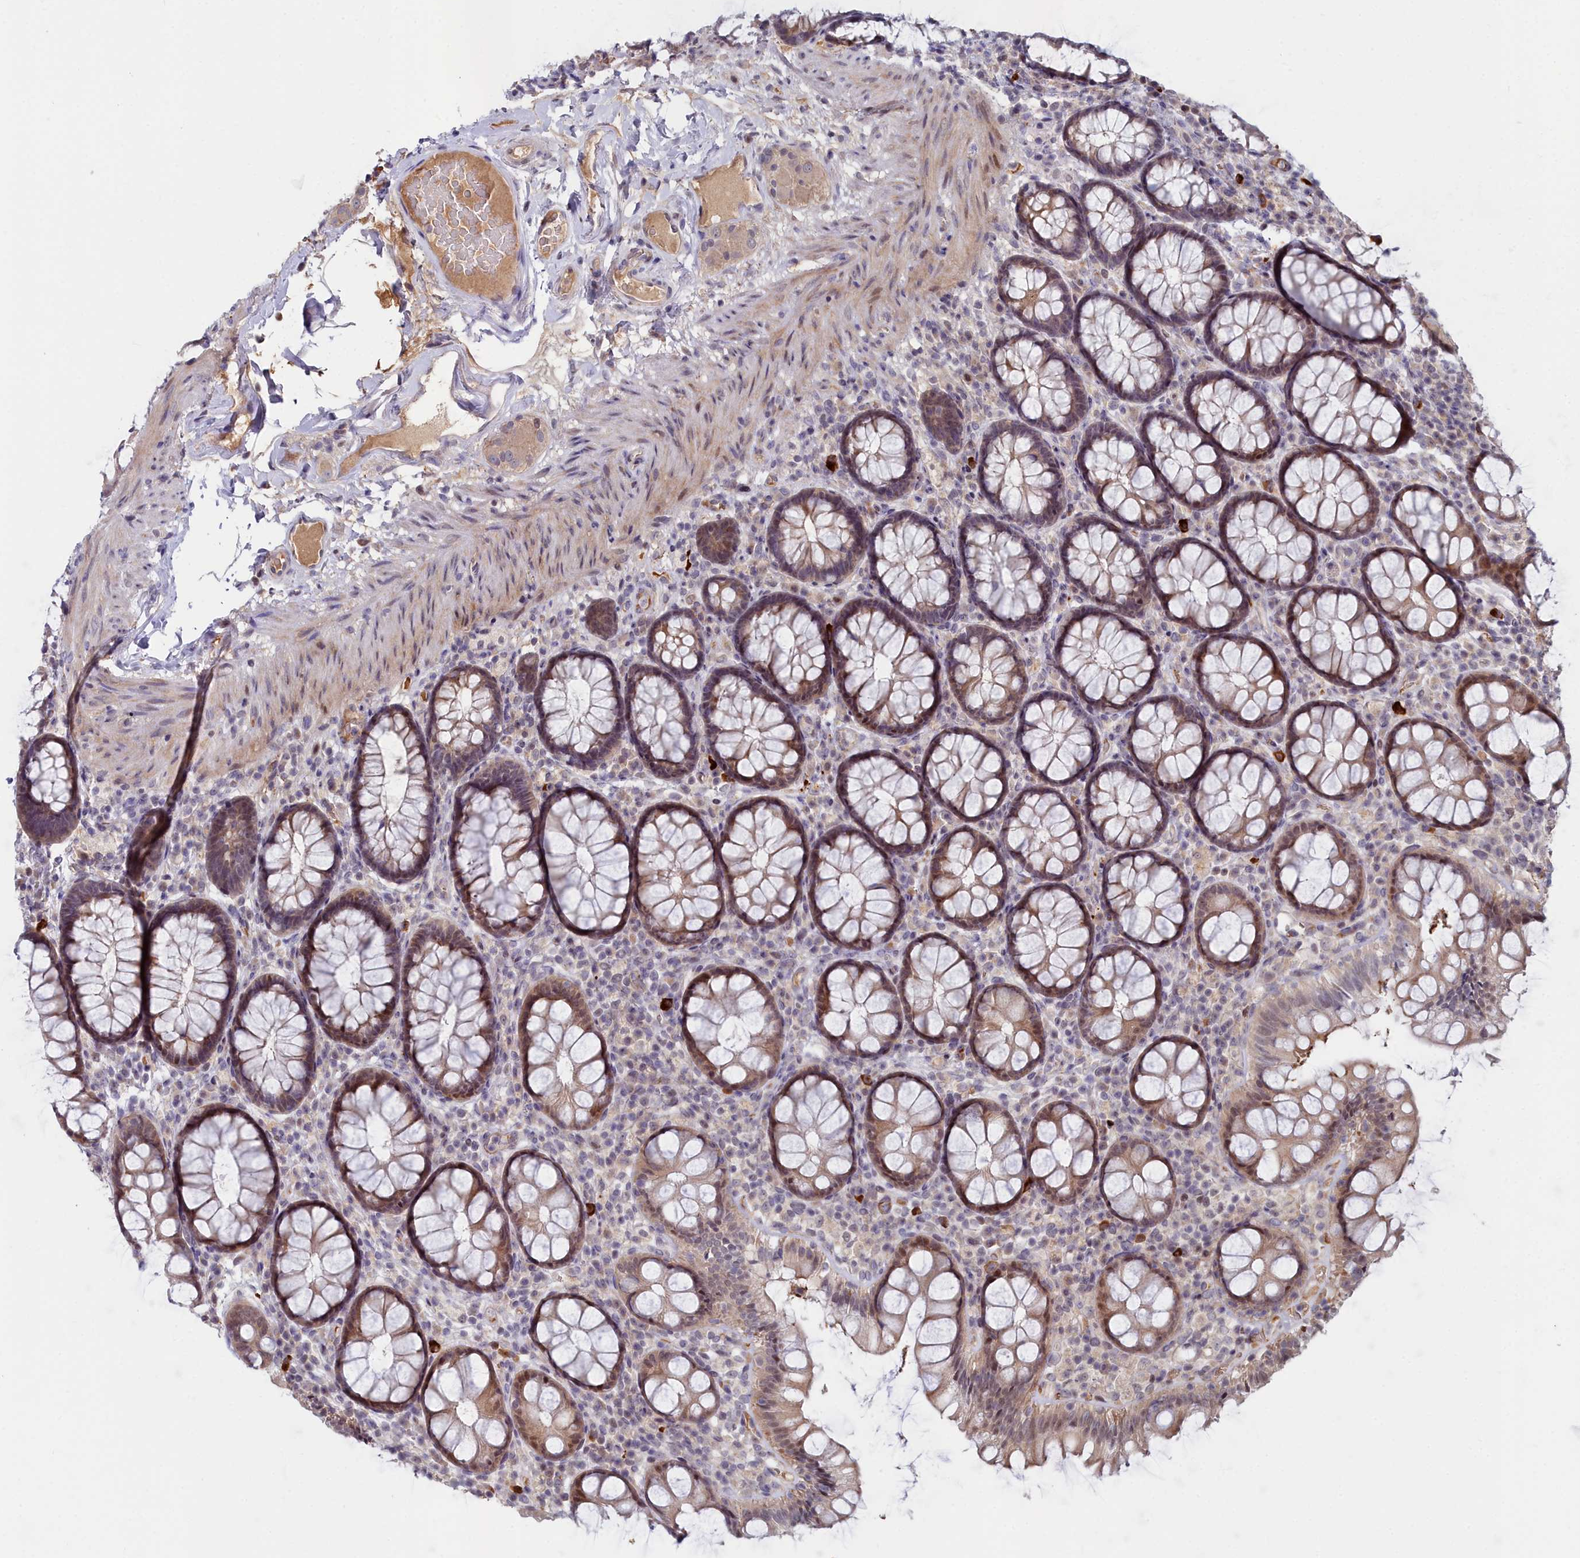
{"staining": {"intensity": "moderate", "quantity": "25%-75%", "location": "cytoplasmic/membranous,nuclear"}, "tissue": "rectum", "cell_type": "Glandular cells", "image_type": "normal", "snomed": [{"axis": "morphology", "description": "Normal tissue, NOS"}, {"axis": "topography", "description": "Rectum"}], "caption": "A brown stain highlights moderate cytoplasmic/membranous,nuclear expression of a protein in glandular cells of unremarkable rectum. The protein is shown in brown color, while the nuclei are stained blue.", "gene": "KCTD18", "patient": {"sex": "male", "age": 83}}